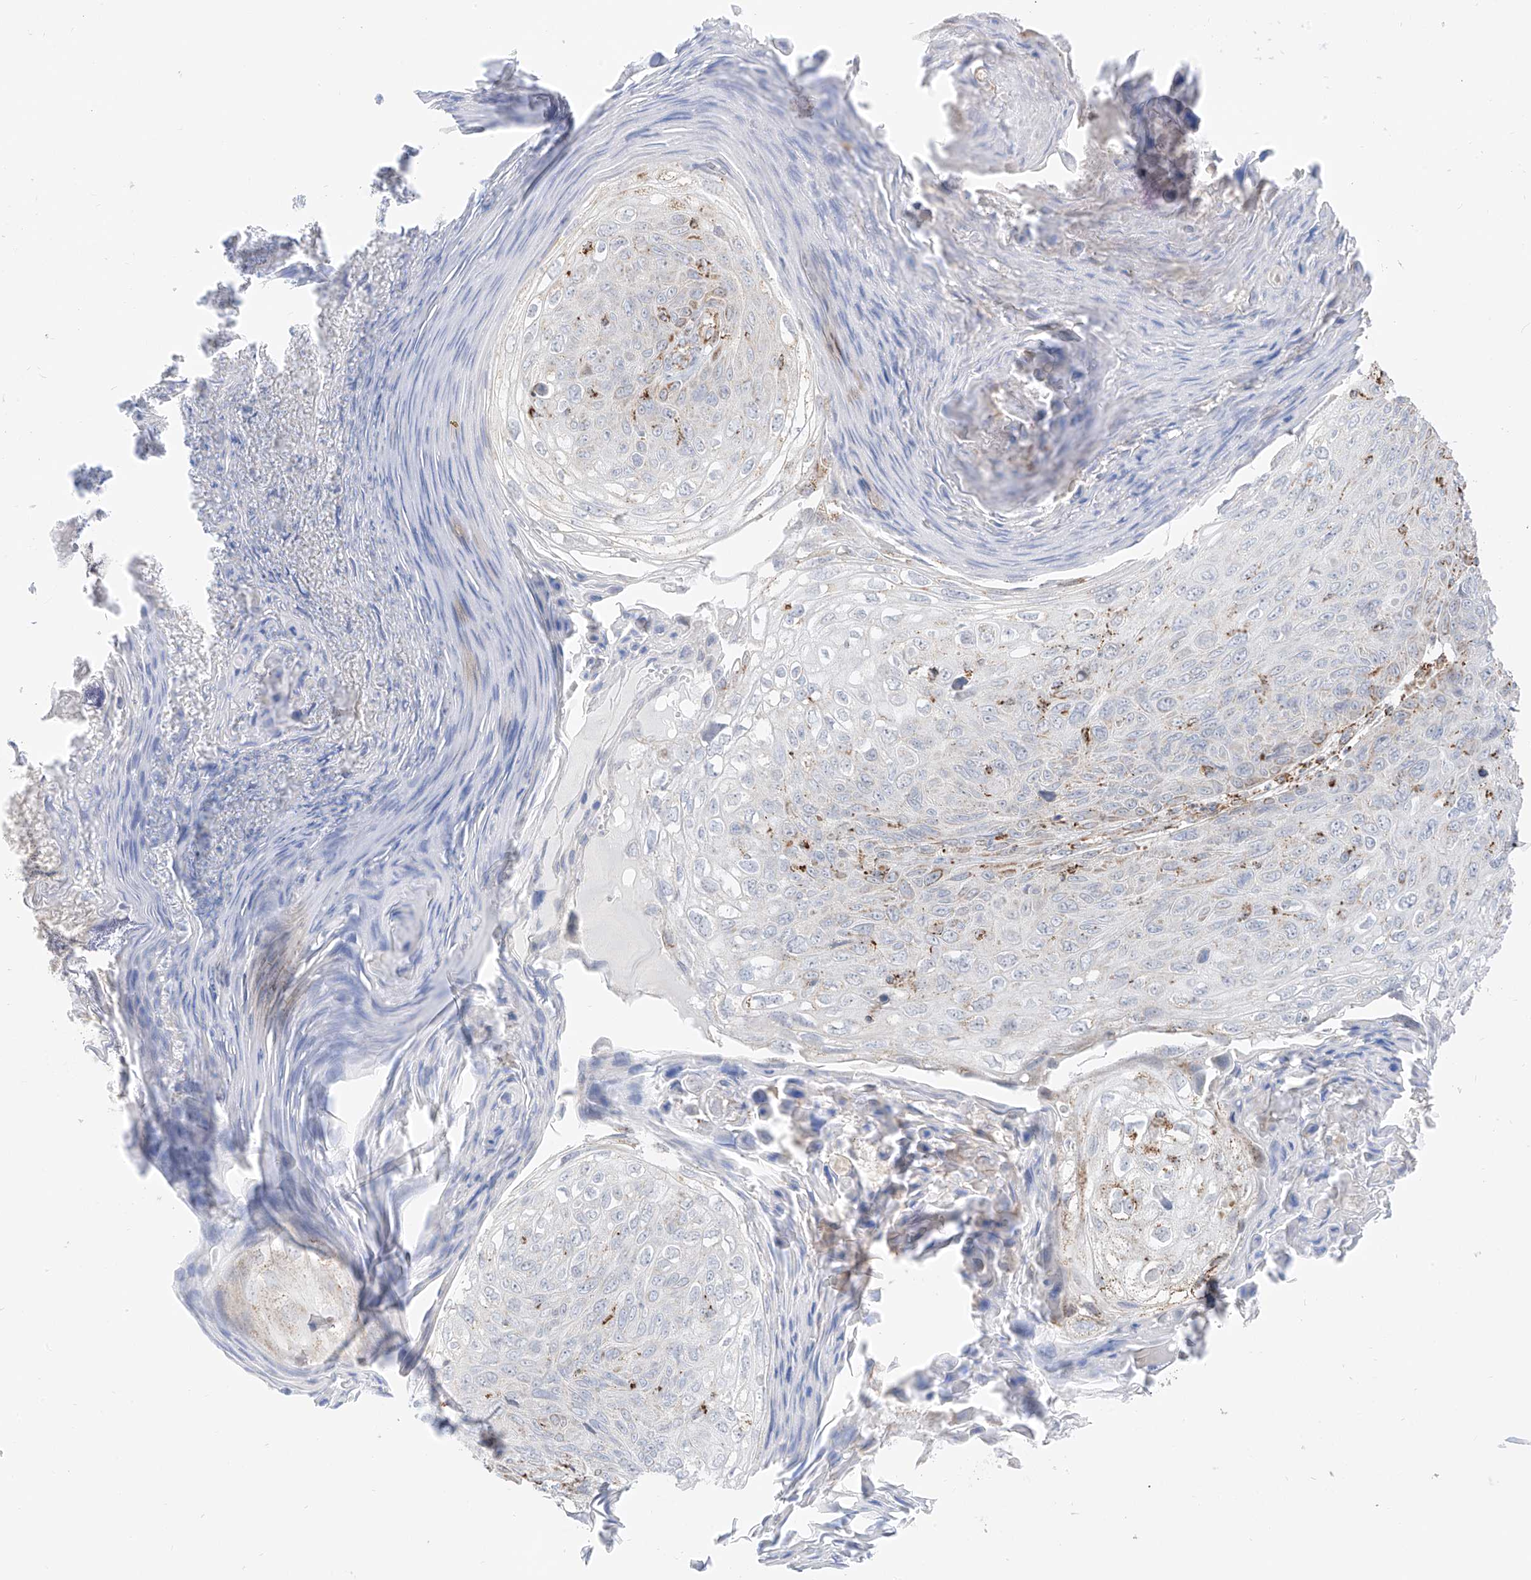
{"staining": {"intensity": "weak", "quantity": "<25%", "location": "cytoplasmic/membranous"}, "tissue": "skin cancer", "cell_type": "Tumor cells", "image_type": "cancer", "snomed": [{"axis": "morphology", "description": "Squamous cell carcinoma, NOS"}, {"axis": "topography", "description": "Skin"}], "caption": "Tumor cells are negative for protein expression in human squamous cell carcinoma (skin).", "gene": "ETHE1", "patient": {"sex": "female", "age": 90}}